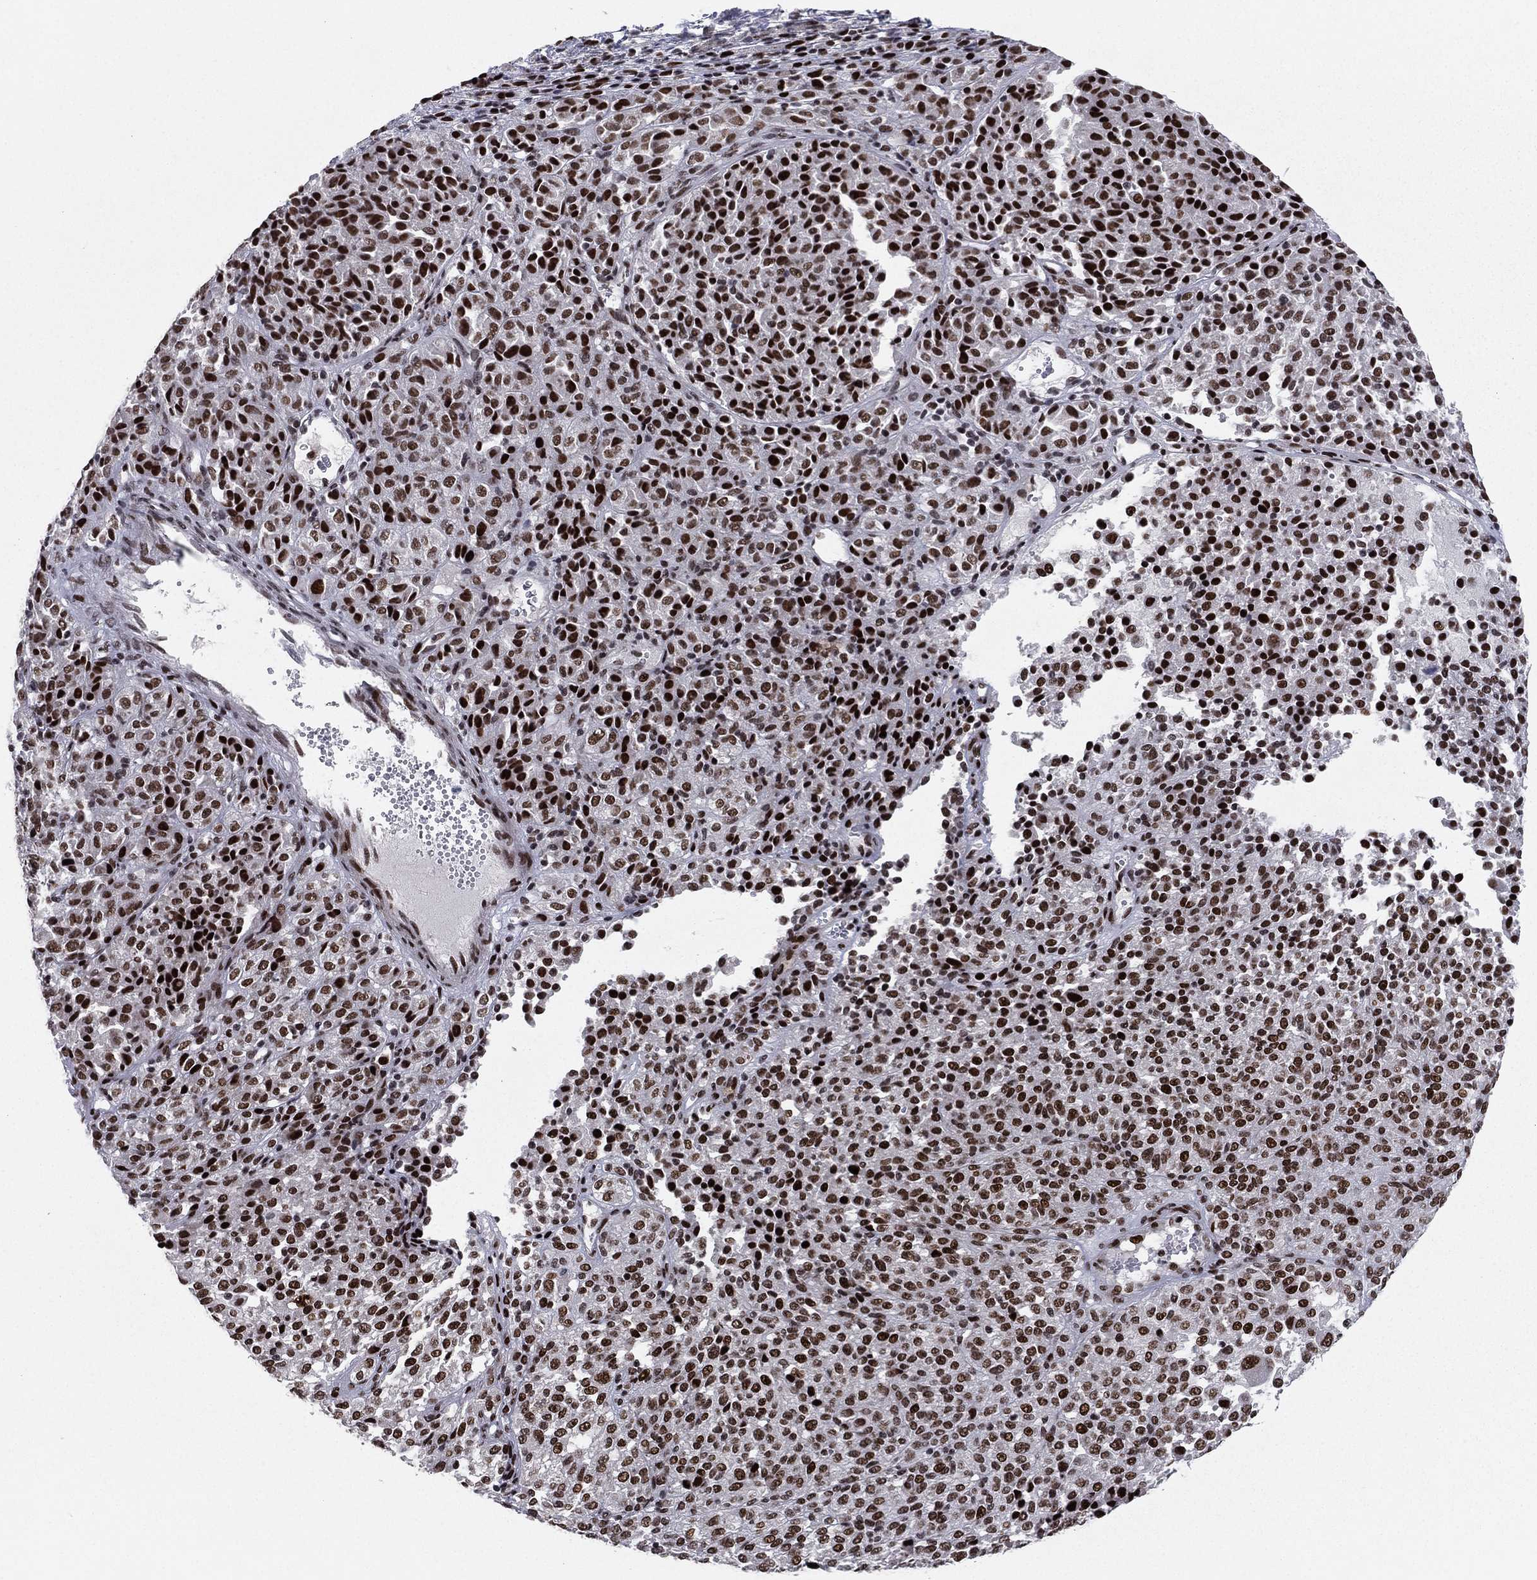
{"staining": {"intensity": "strong", "quantity": ">75%", "location": "nuclear"}, "tissue": "melanoma", "cell_type": "Tumor cells", "image_type": "cancer", "snomed": [{"axis": "morphology", "description": "Malignant melanoma, Metastatic site"}, {"axis": "topography", "description": "Brain"}], "caption": "Immunohistochemical staining of melanoma demonstrates high levels of strong nuclear protein positivity in about >75% of tumor cells. The staining was performed using DAB to visualize the protein expression in brown, while the nuclei were stained in blue with hematoxylin (Magnification: 20x).", "gene": "RTF1", "patient": {"sex": "female", "age": 56}}